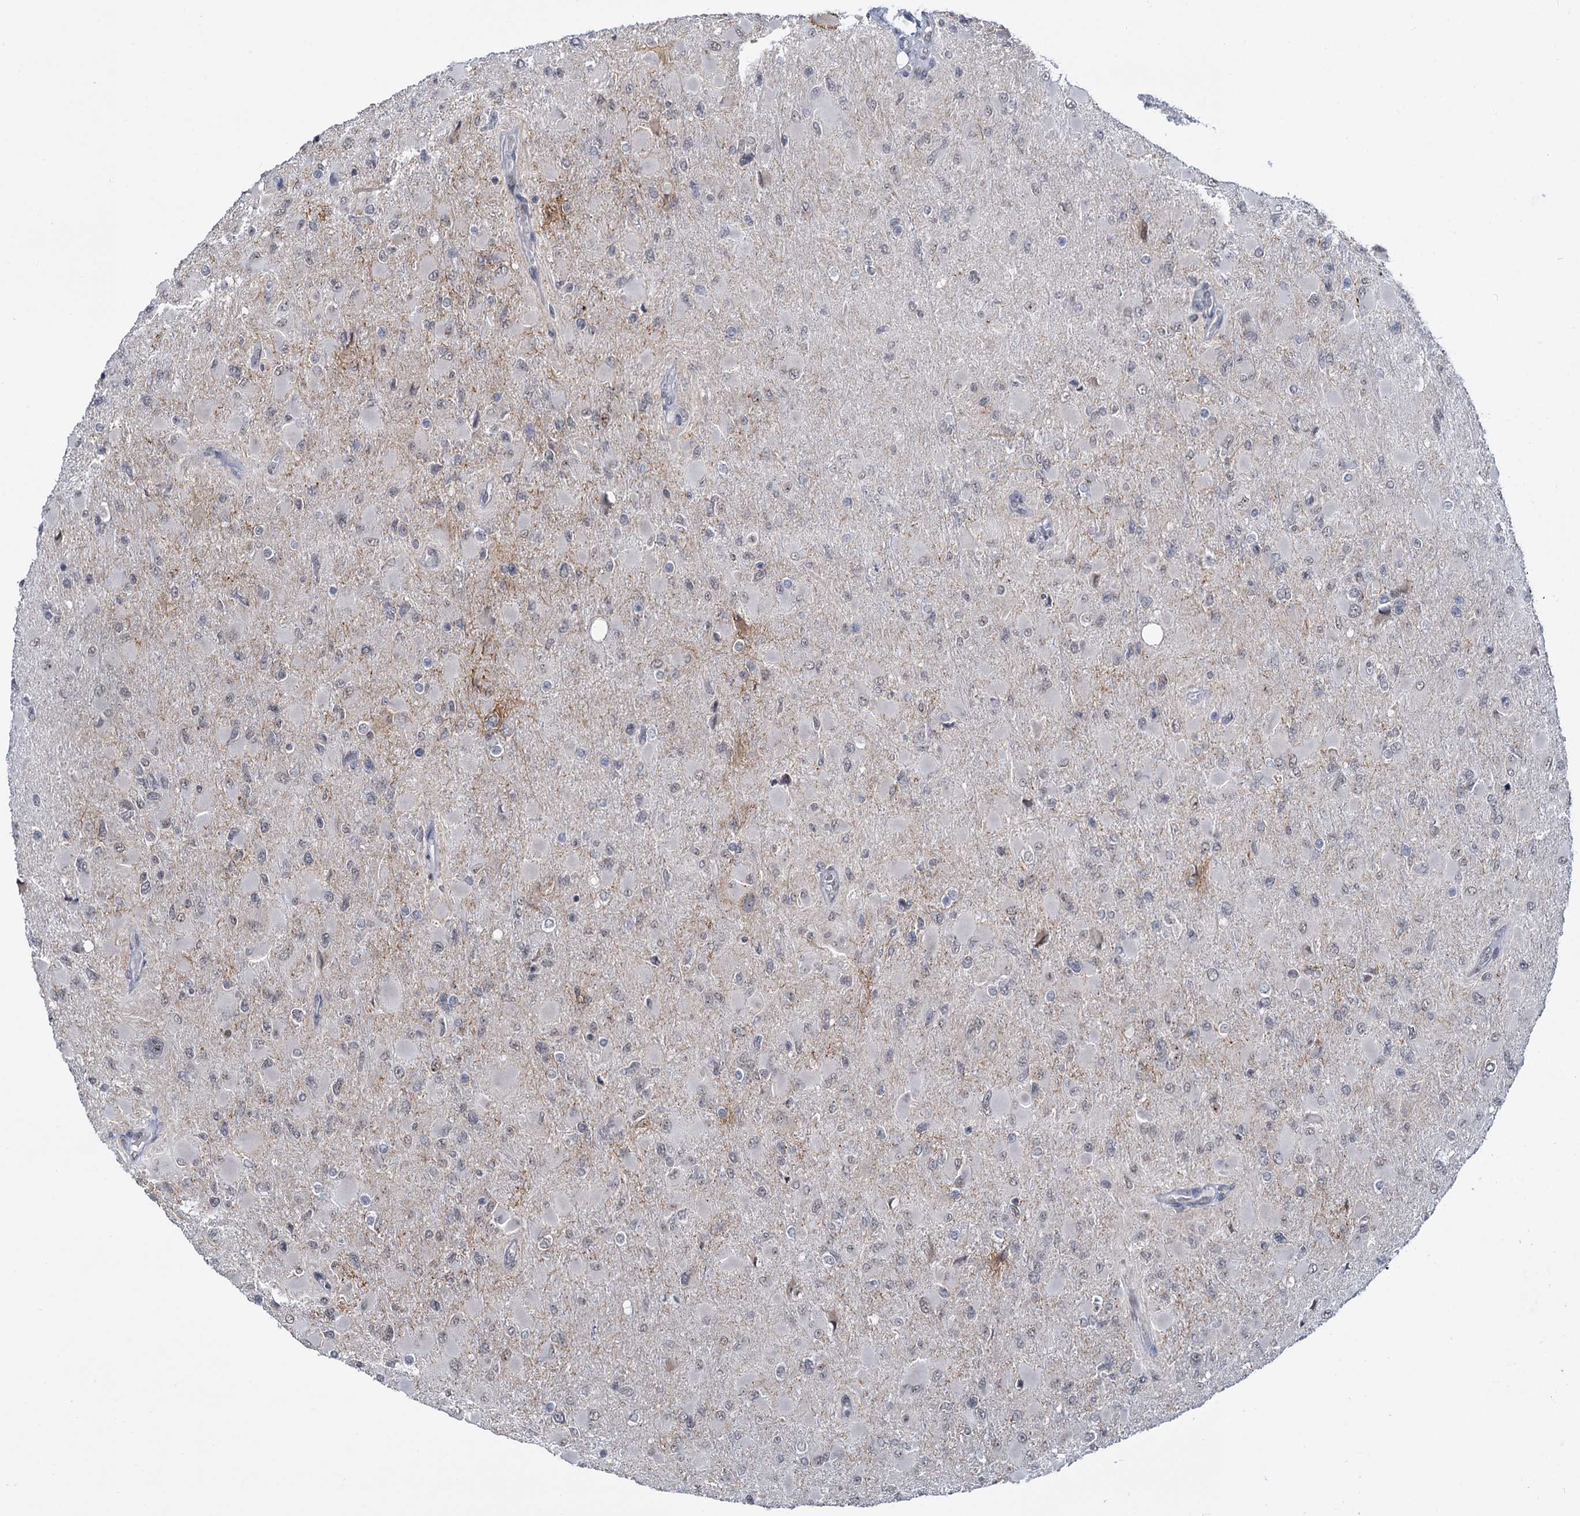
{"staining": {"intensity": "negative", "quantity": "none", "location": "none"}, "tissue": "glioma", "cell_type": "Tumor cells", "image_type": "cancer", "snomed": [{"axis": "morphology", "description": "Glioma, malignant, High grade"}, {"axis": "topography", "description": "Cerebral cortex"}], "caption": "This is an immunohistochemistry (IHC) micrograph of human glioma. There is no expression in tumor cells.", "gene": "NAT10", "patient": {"sex": "female", "age": 36}}